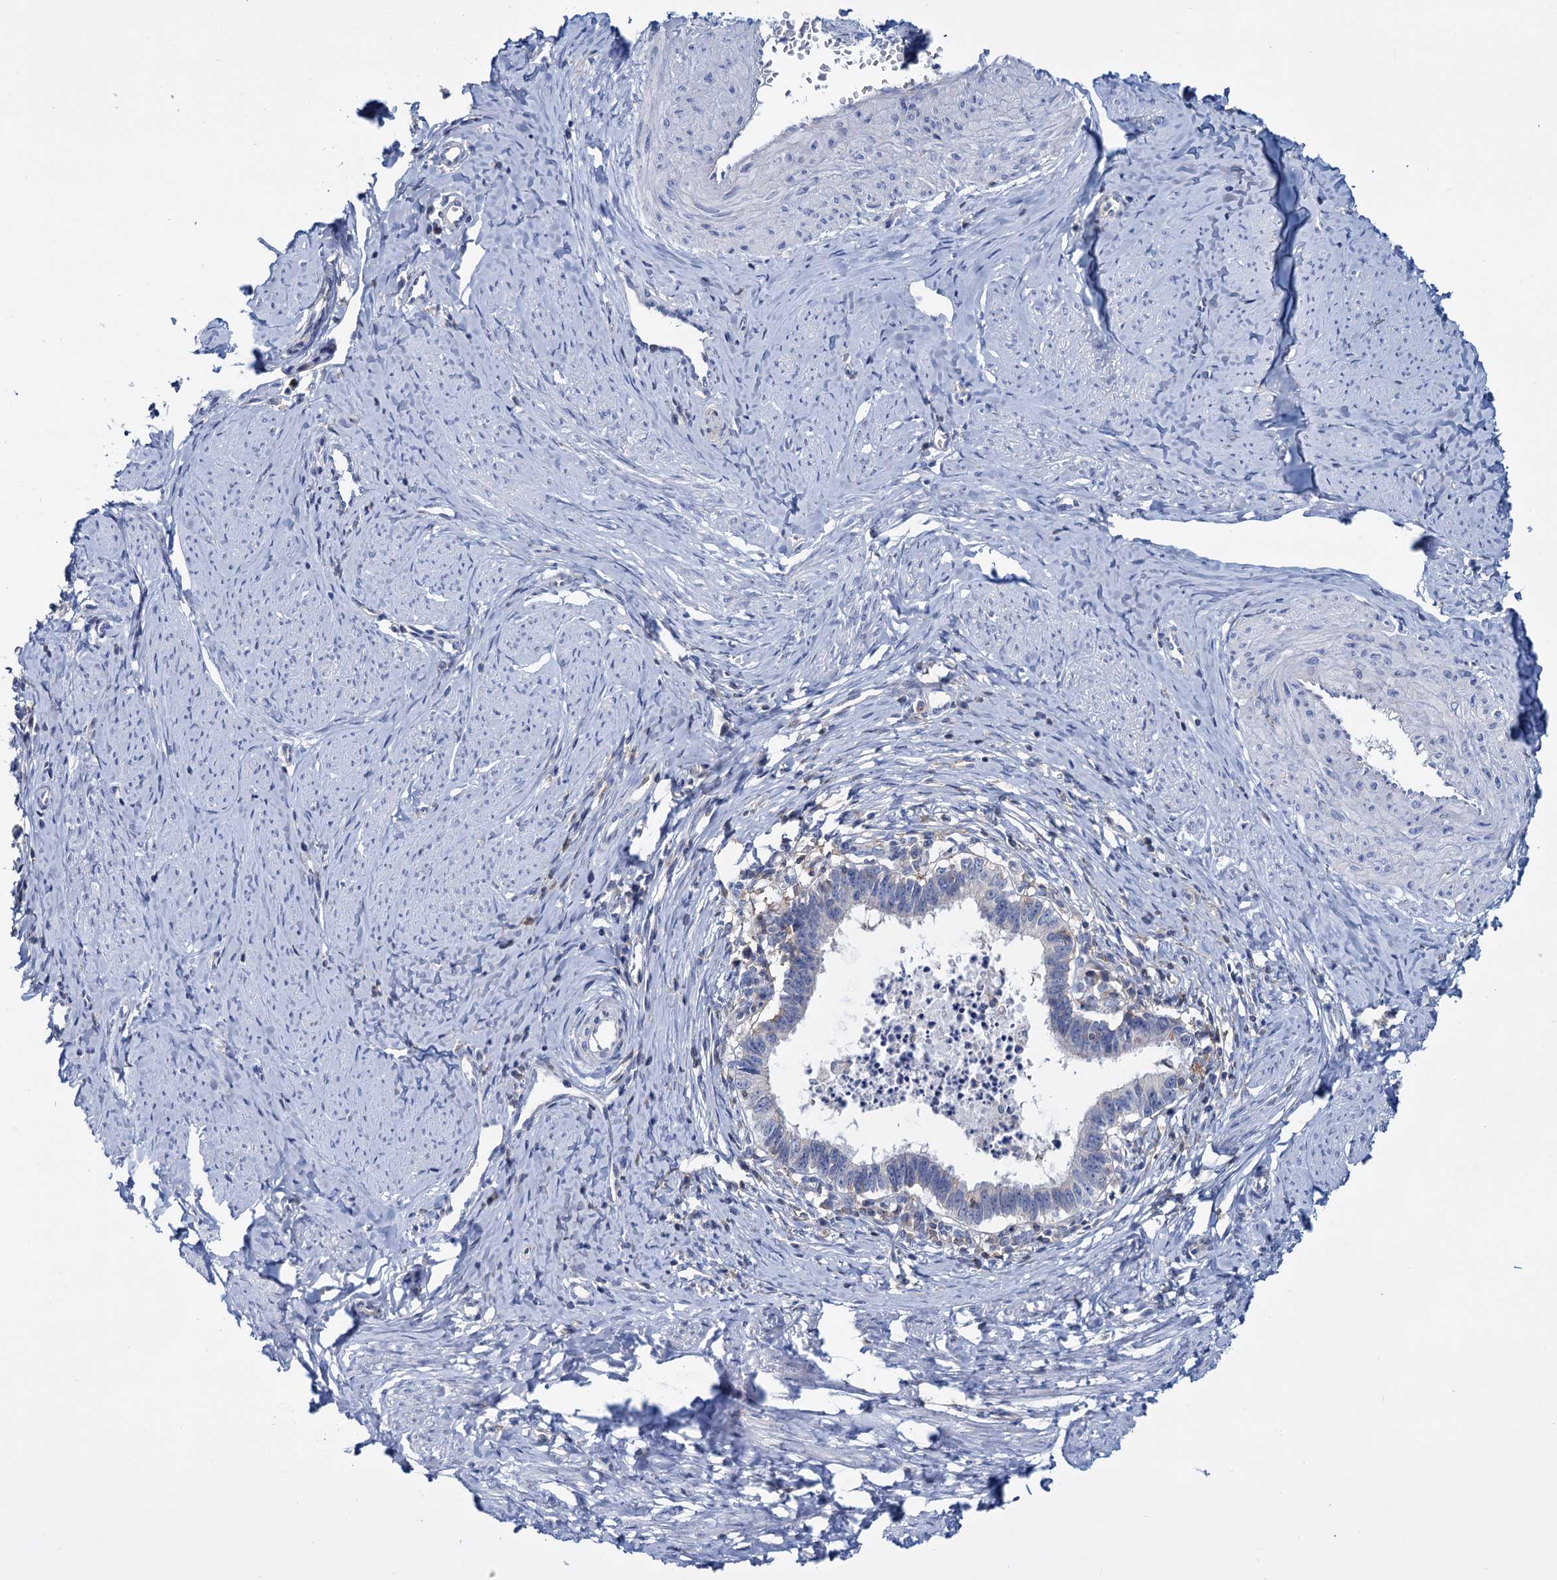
{"staining": {"intensity": "negative", "quantity": "none", "location": "none"}, "tissue": "cervical cancer", "cell_type": "Tumor cells", "image_type": "cancer", "snomed": [{"axis": "morphology", "description": "Adenocarcinoma, NOS"}, {"axis": "topography", "description": "Cervix"}], "caption": "Tumor cells are negative for protein expression in human cervical adenocarcinoma.", "gene": "LRCH4", "patient": {"sex": "female", "age": 36}}